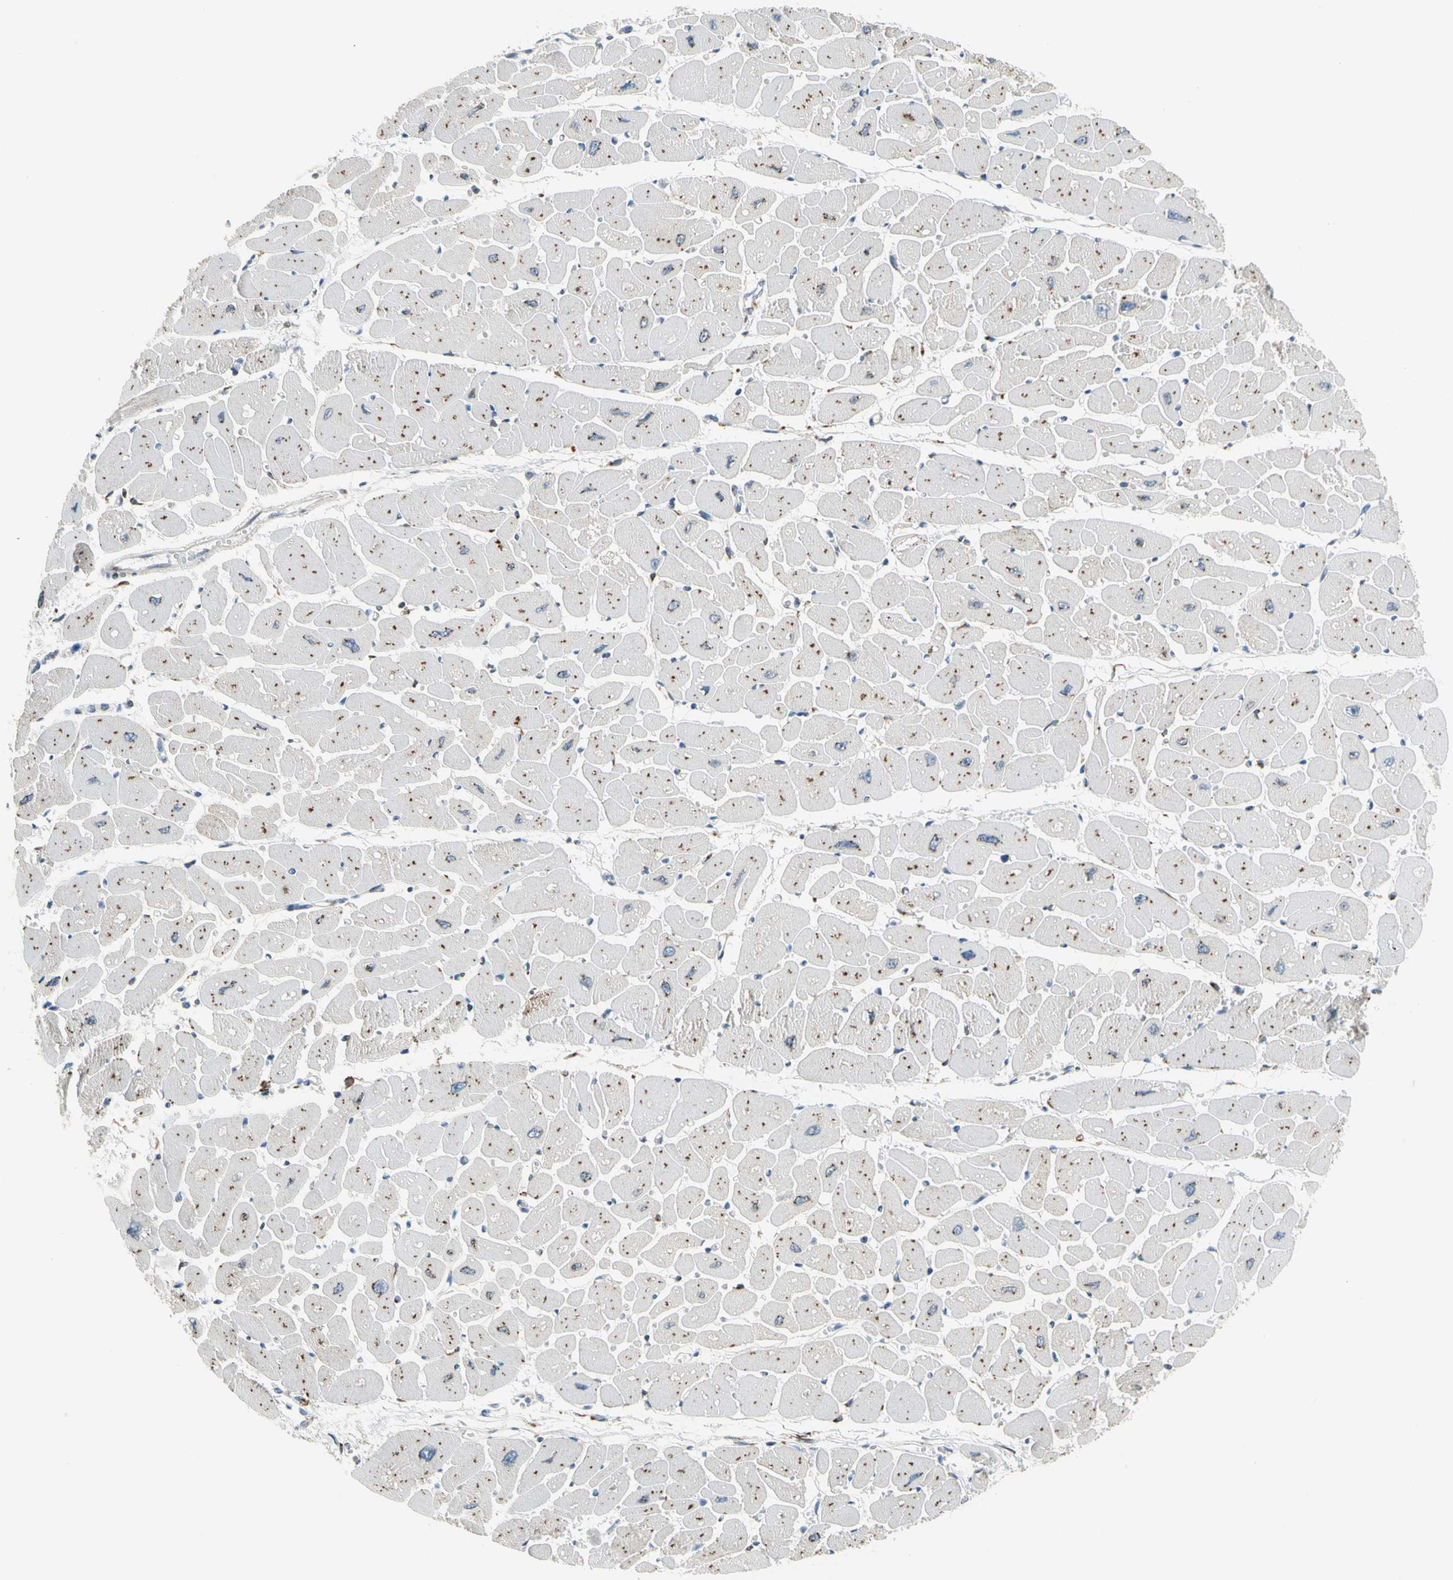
{"staining": {"intensity": "moderate", "quantity": "<25%", "location": "cytoplasmic/membranous"}, "tissue": "heart muscle", "cell_type": "Cardiomyocytes", "image_type": "normal", "snomed": [{"axis": "morphology", "description": "Normal tissue, NOS"}, {"axis": "topography", "description": "Heart"}], "caption": "A high-resolution histopathology image shows immunohistochemistry staining of unremarkable heart muscle, which shows moderate cytoplasmic/membranous expression in about <25% of cardiomyocytes. The protein of interest is shown in brown color, while the nuclei are stained blue.", "gene": "NUCB1", "patient": {"sex": "female", "age": 54}}